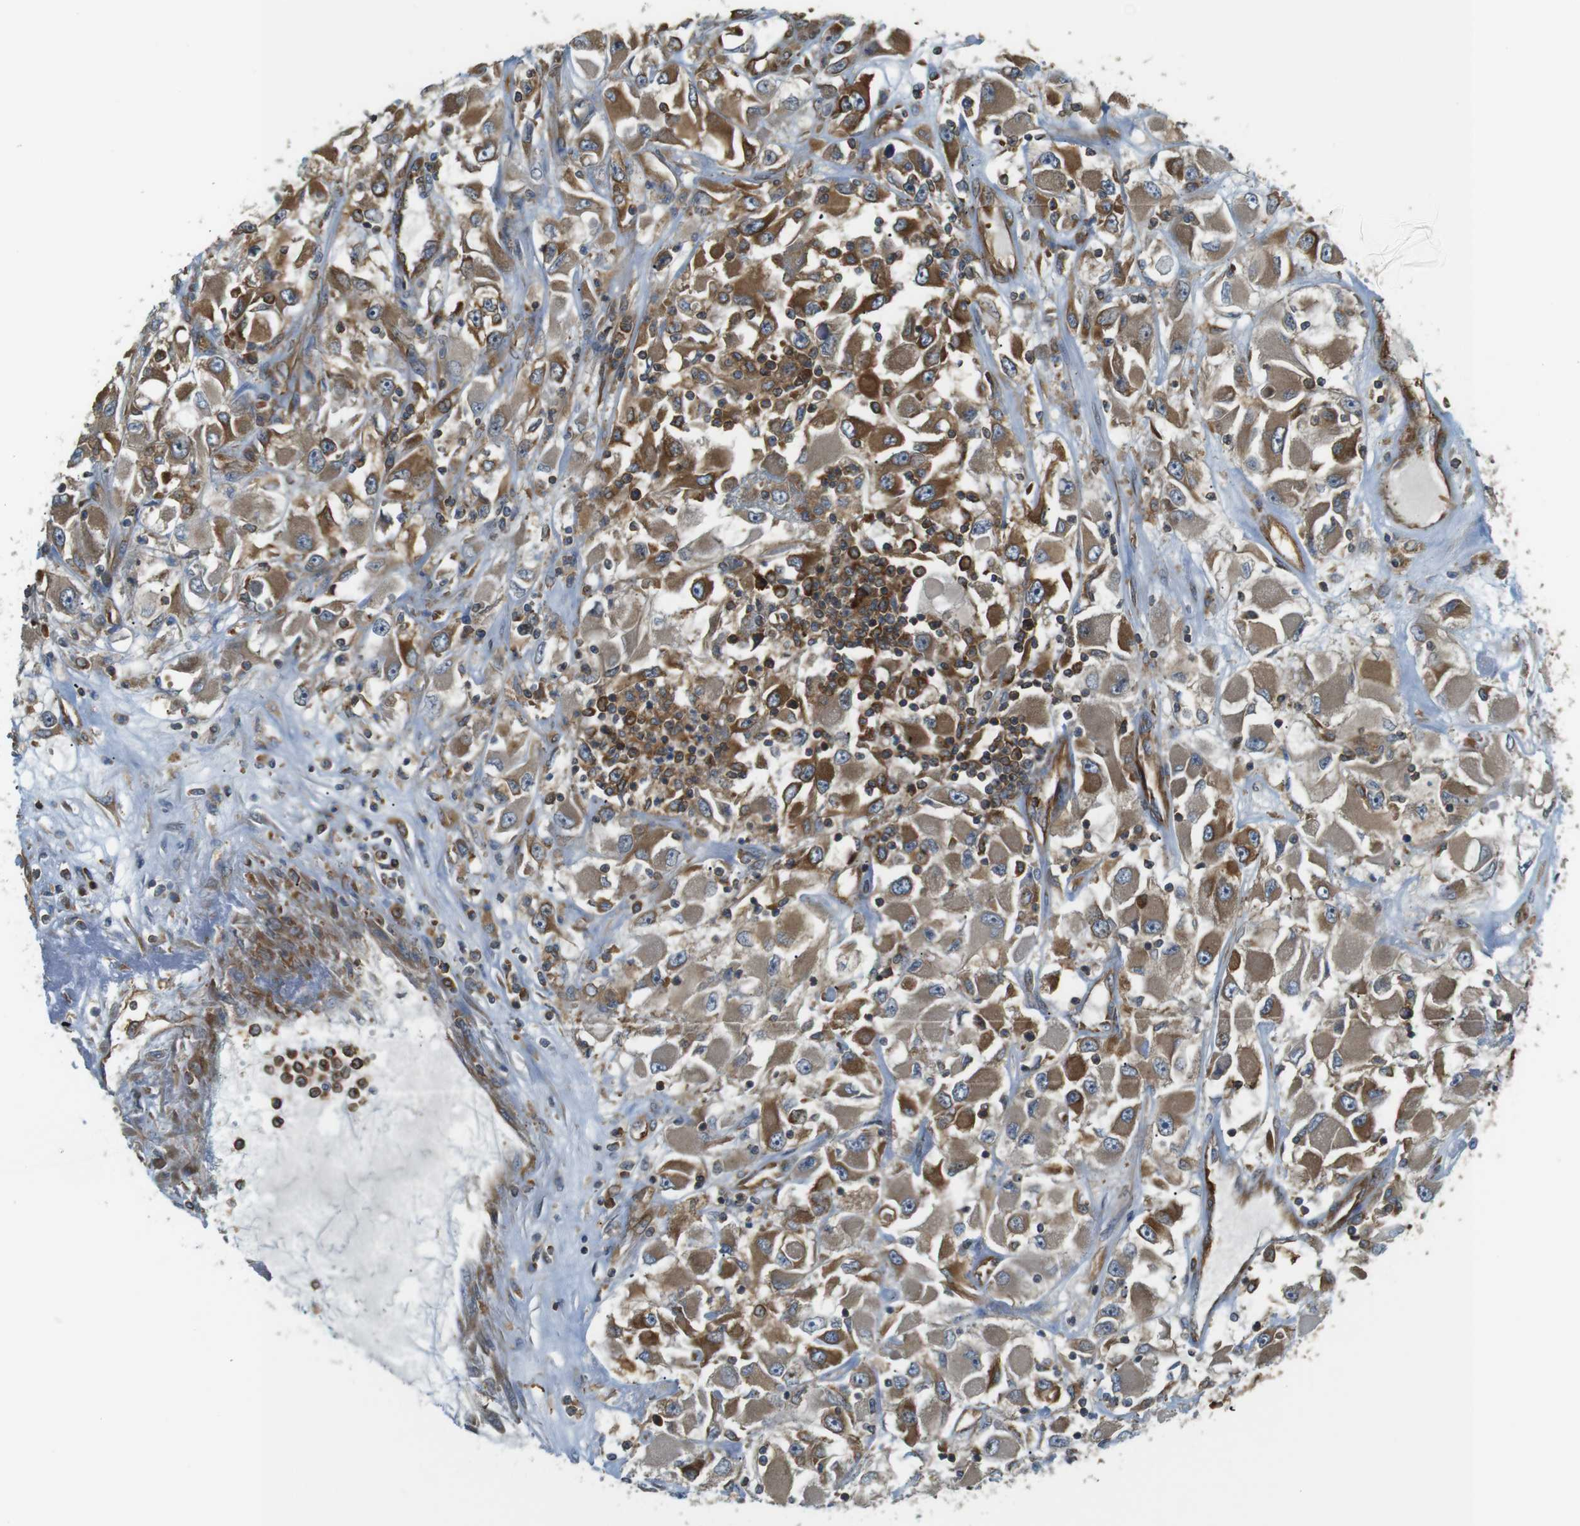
{"staining": {"intensity": "moderate", "quantity": ">75%", "location": "cytoplasmic/membranous"}, "tissue": "renal cancer", "cell_type": "Tumor cells", "image_type": "cancer", "snomed": [{"axis": "morphology", "description": "Adenocarcinoma, NOS"}, {"axis": "topography", "description": "Kidney"}], "caption": "About >75% of tumor cells in renal adenocarcinoma show moderate cytoplasmic/membranous protein expression as visualized by brown immunohistochemical staining.", "gene": "TSC1", "patient": {"sex": "female", "age": 52}}